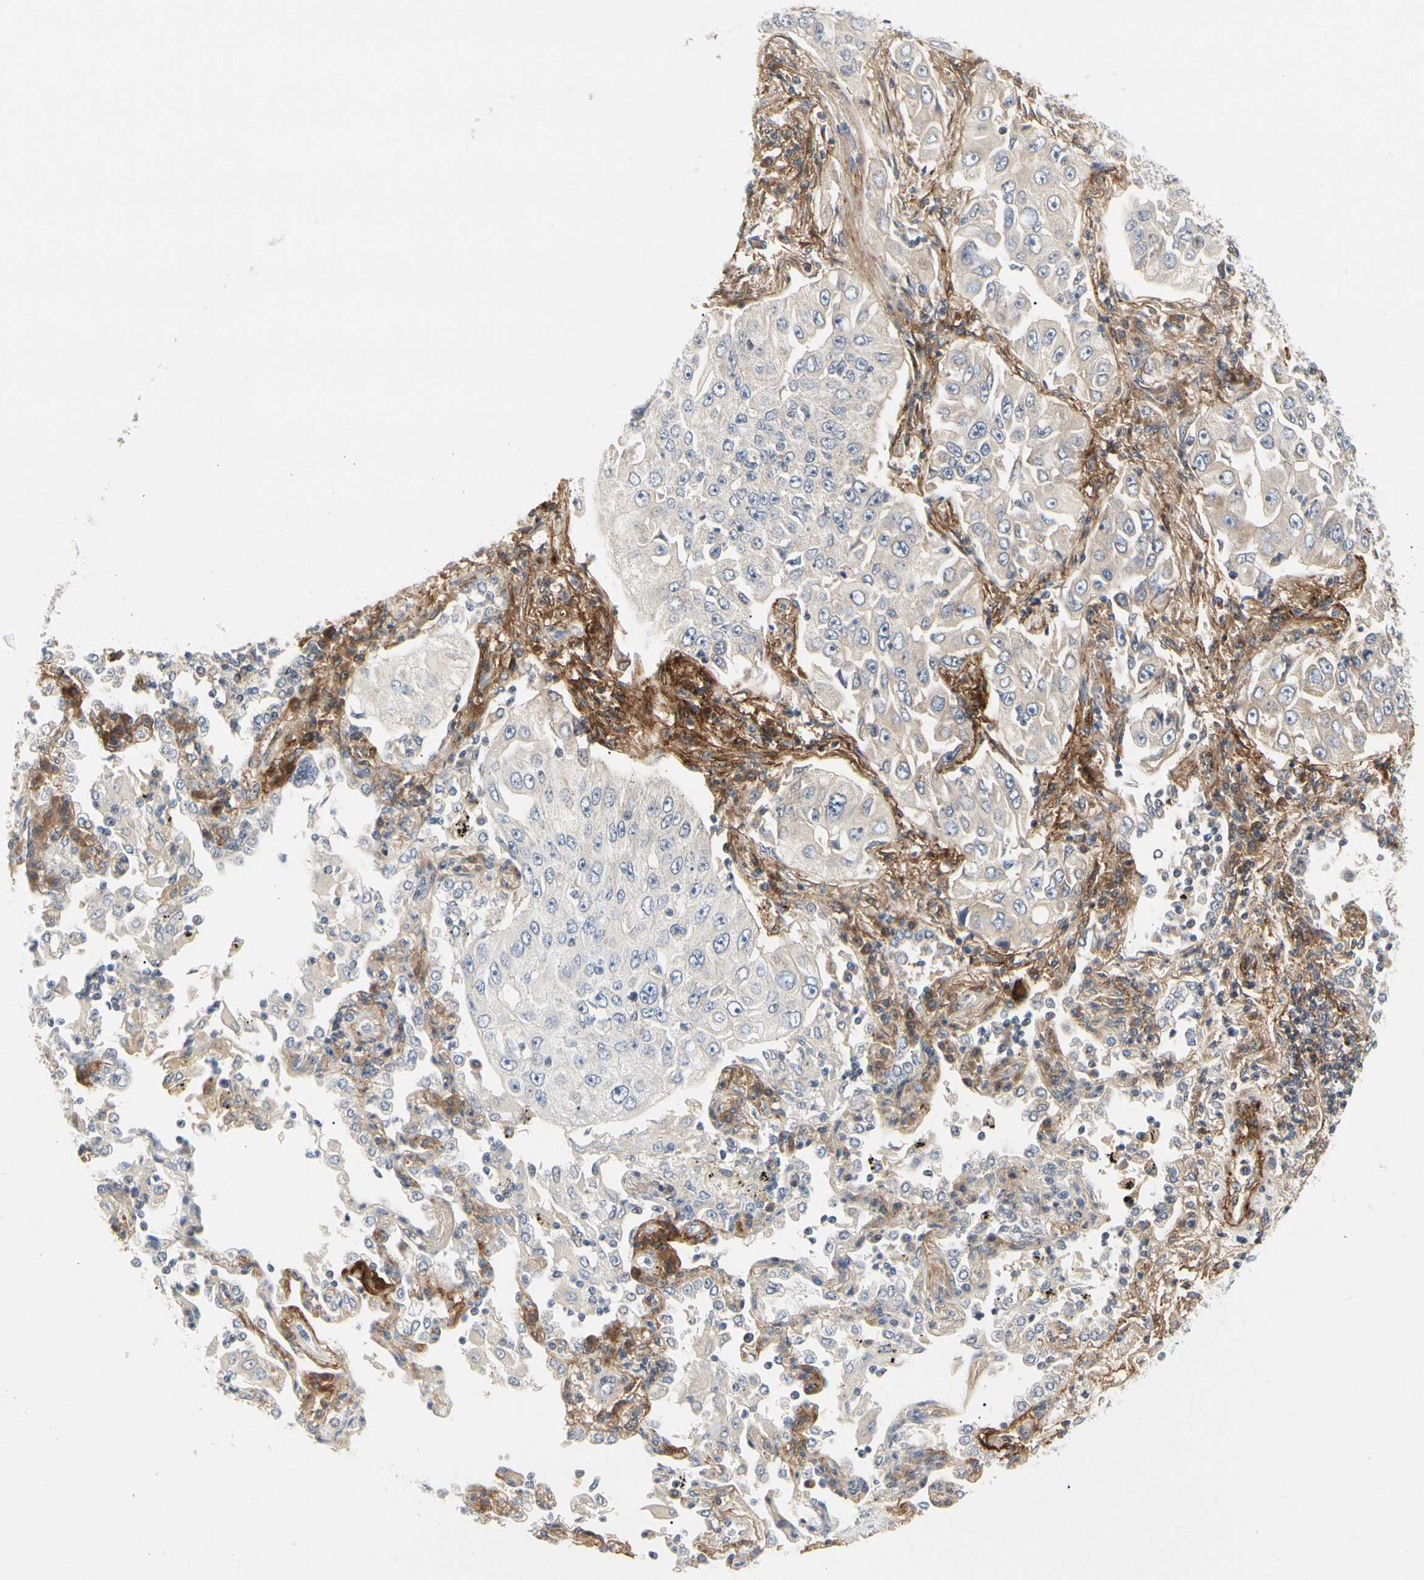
{"staining": {"intensity": "weak", "quantity": "25%-75%", "location": "cytoplasmic/membranous"}, "tissue": "lung cancer", "cell_type": "Tumor cells", "image_type": "cancer", "snomed": [{"axis": "morphology", "description": "Adenocarcinoma, NOS"}, {"axis": "topography", "description": "Lung"}], "caption": "Protein staining of lung cancer tissue exhibits weak cytoplasmic/membranous expression in approximately 25%-75% of tumor cells.", "gene": "GGT5", "patient": {"sex": "male", "age": 84}}